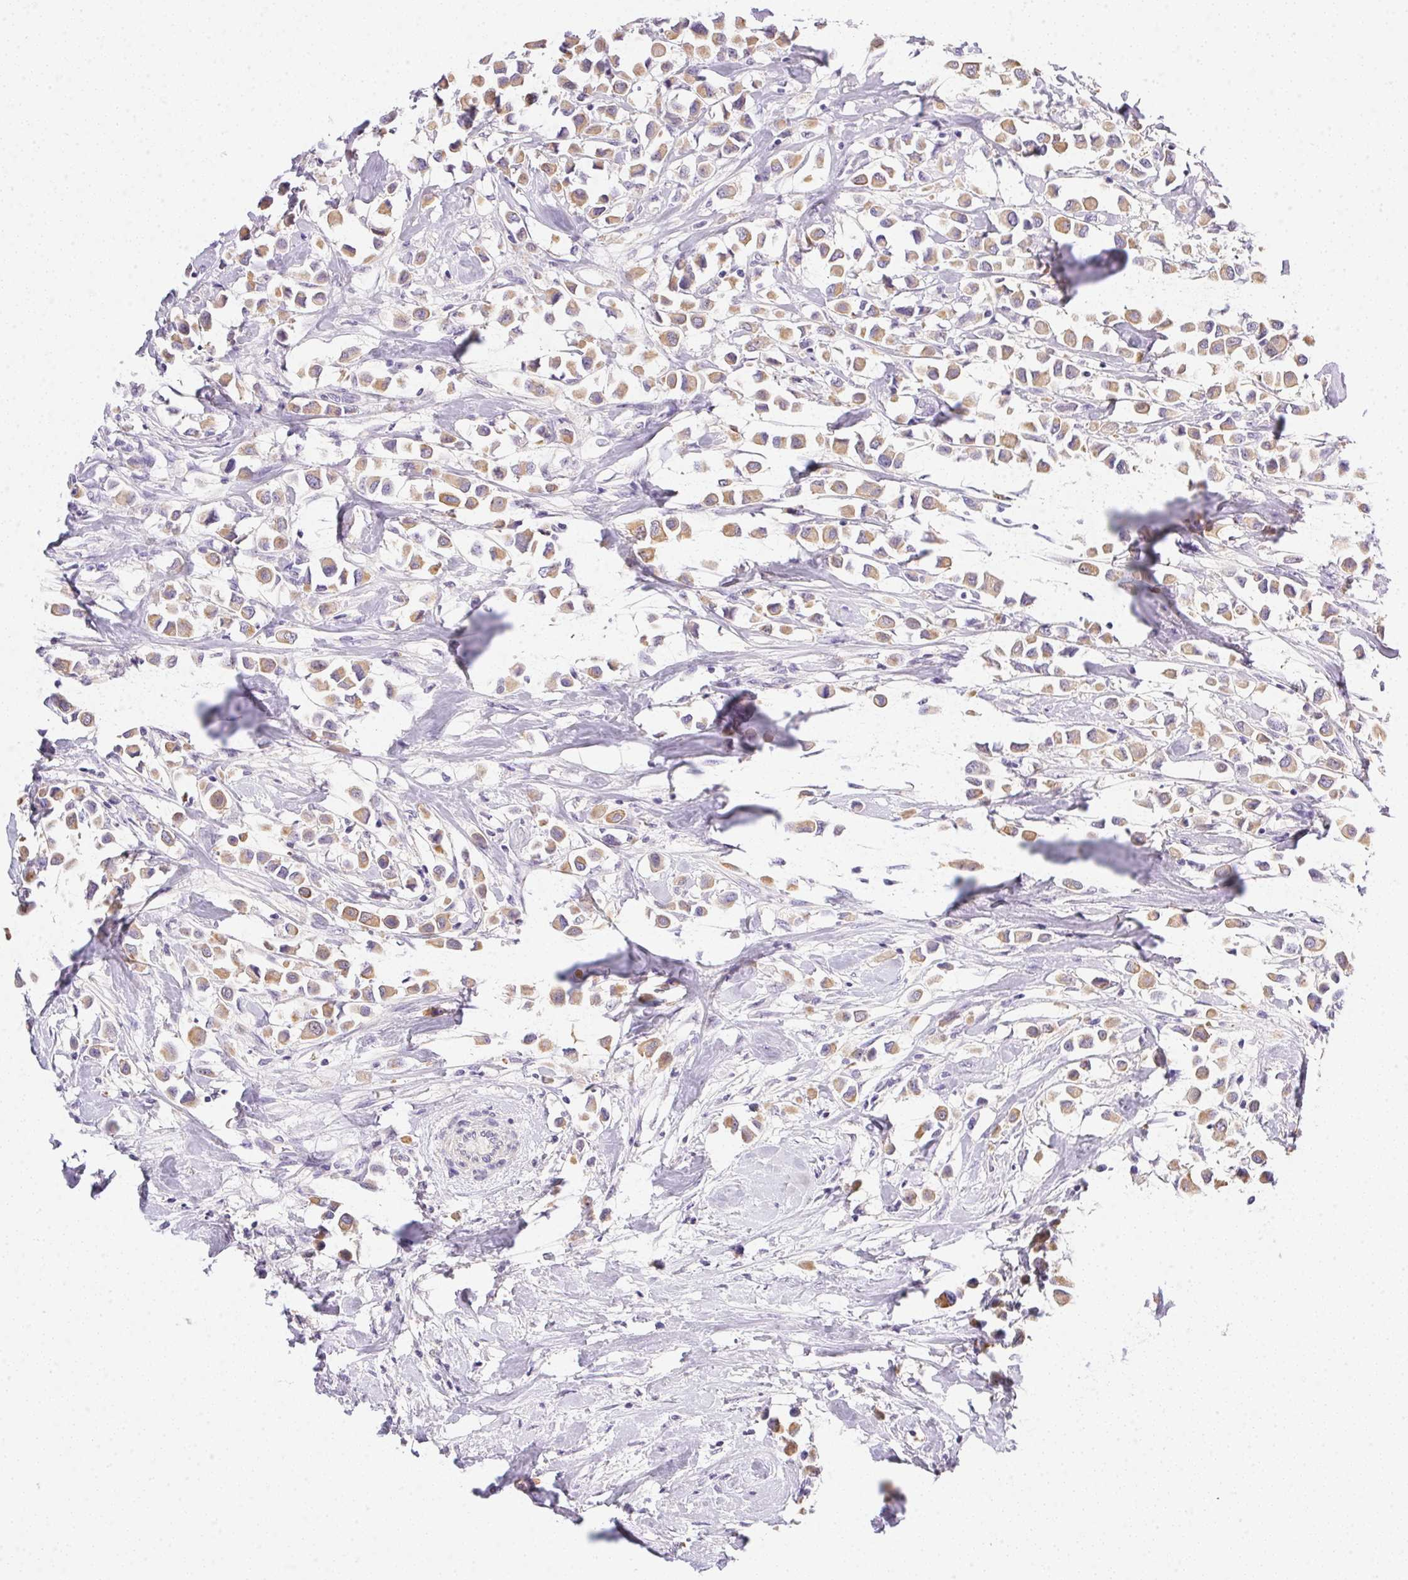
{"staining": {"intensity": "weak", "quantity": ">75%", "location": "cytoplasmic/membranous"}, "tissue": "breast cancer", "cell_type": "Tumor cells", "image_type": "cancer", "snomed": [{"axis": "morphology", "description": "Duct carcinoma"}, {"axis": "topography", "description": "Breast"}], "caption": "IHC histopathology image of neoplastic tissue: breast cancer stained using immunohistochemistry (IHC) demonstrates low levels of weak protein expression localized specifically in the cytoplasmic/membranous of tumor cells, appearing as a cytoplasmic/membranous brown color.", "gene": "SLC17A7", "patient": {"sex": "female", "age": 61}}